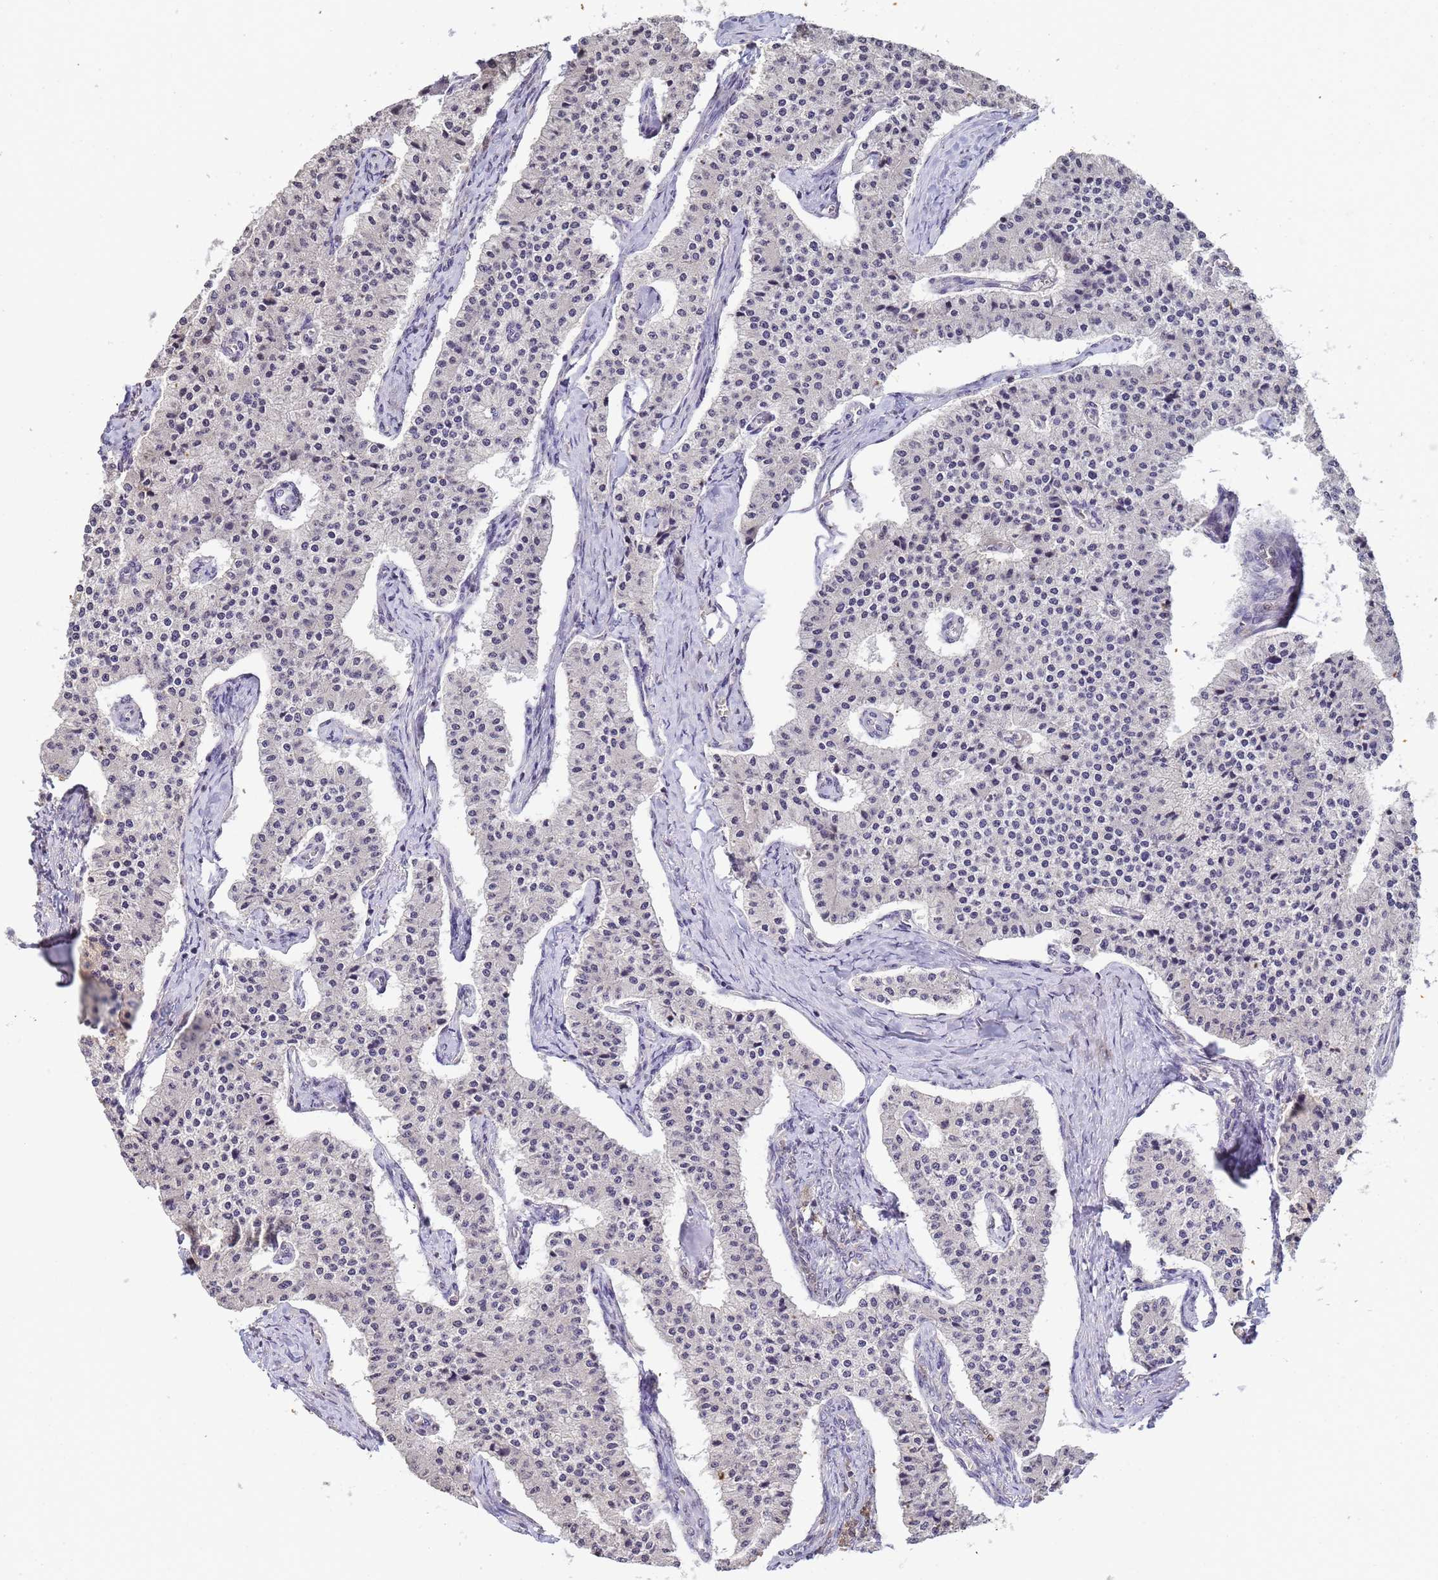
{"staining": {"intensity": "negative", "quantity": "none", "location": "none"}, "tissue": "carcinoid", "cell_type": "Tumor cells", "image_type": "cancer", "snomed": [{"axis": "morphology", "description": "Carcinoid, malignant, NOS"}, {"axis": "topography", "description": "Colon"}], "caption": "Carcinoid (malignant) was stained to show a protein in brown. There is no significant staining in tumor cells. (Stains: DAB (3,3'-diaminobenzidine) immunohistochemistry with hematoxylin counter stain, Microscopy: brightfield microscopy at high magnification).", "gene": "MYL7", "patient": {"sex": "female", "age": 52}}